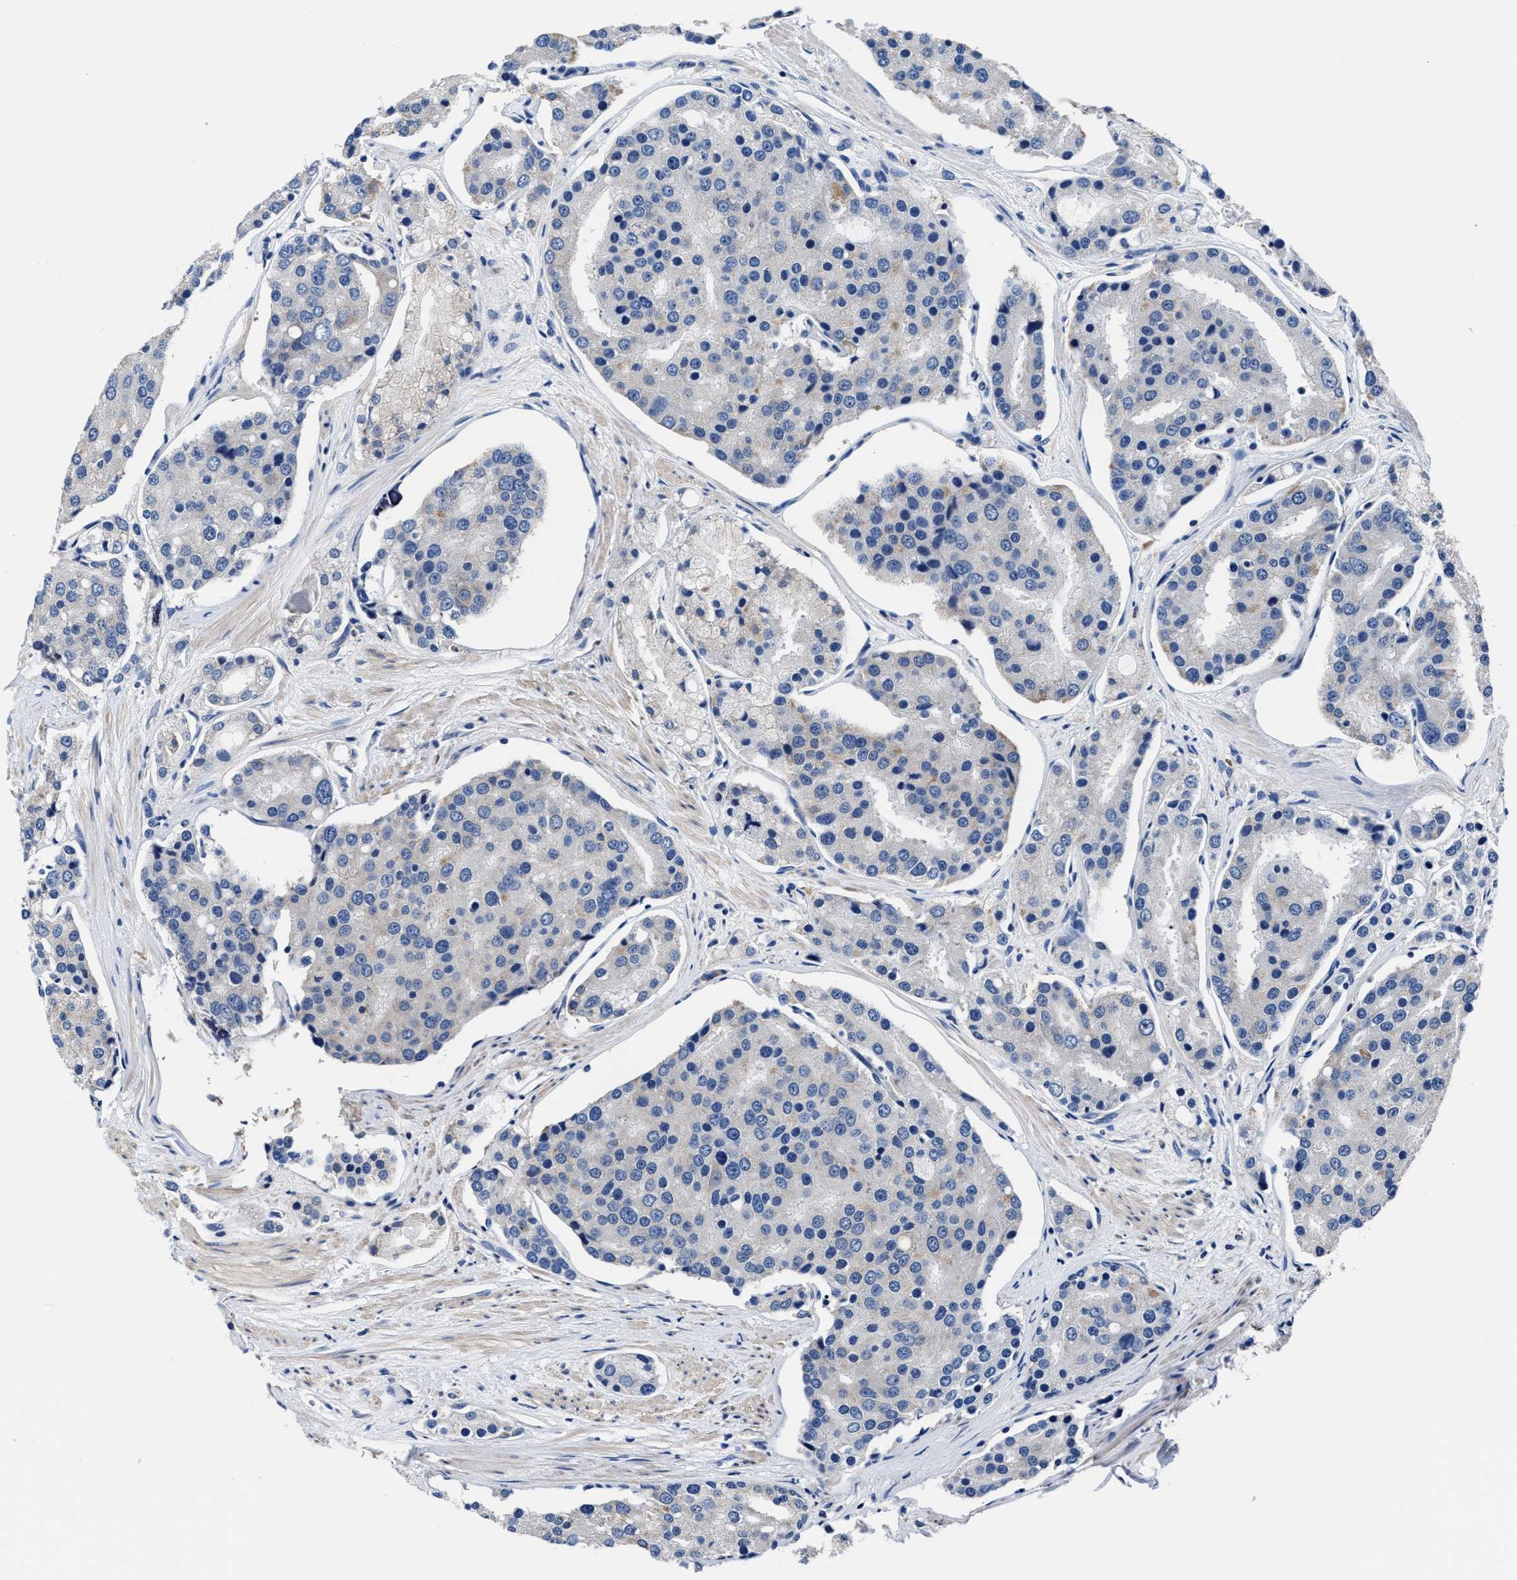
{"staining": {"intensity": "negative", "quantity": "none", "location": "none"}, "tissue": "prostate cancer", "cell_type": "Tumor cells", "image_type": "cancer", "snomed": [{"axis": "morphology", "description": "Adenocarcinoma, High grade"}, {"axis": "topography", "description": "Prostate"}], "caption": "IHC of human prostate cancer displays no expression in tumor cells. Brightfield microscopy of immunohistochemistry (IHC) stained with DAB (3,3'-diaminobenzidine) (brown) and hematoxylin (blue), captured at high magnification.", "gene": "SRPK2", "patient": {"sex": "male", "age": 50}}